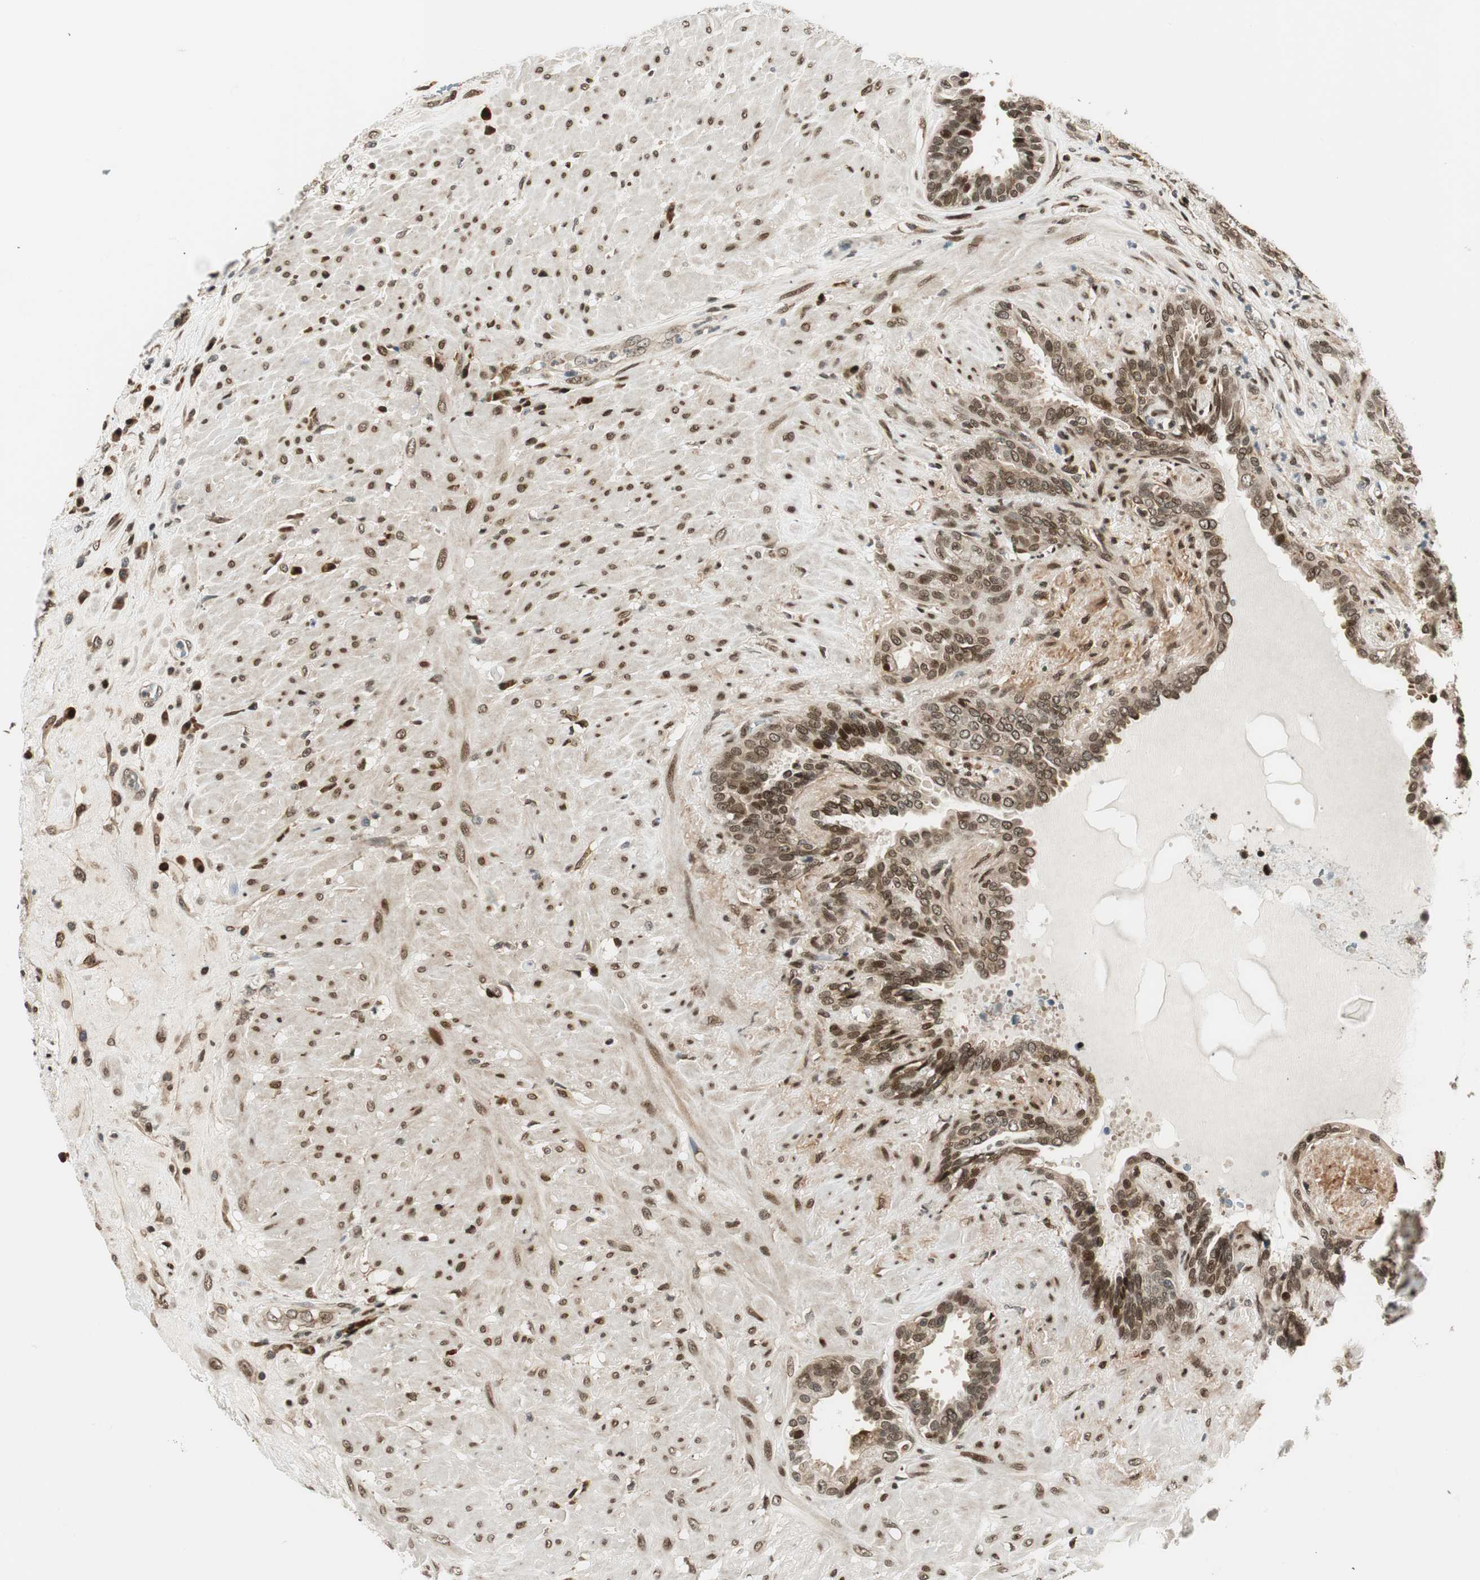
{"staining": {"intensity": "moderate", "quantity": ">75%", "location": "cytoplasmic/membranous,nuclear"}, "tissue": "seminal vesicle", "cell_type": "Glandular cells", "image_type": "normal", "snomed": [{"axis": "morphology", "description": "Normal tissue, NOS"}, {"axis": "topography", "description": "Seminal veicle"}], "caption": "The immunohistochemical stain highlights moderate cytoplasmic/membranous,nuclear staining in glandular cells of unremarkable seminal vesicle.", "gene": "RING1", "patient": {"sex": "male", "age": 61}}